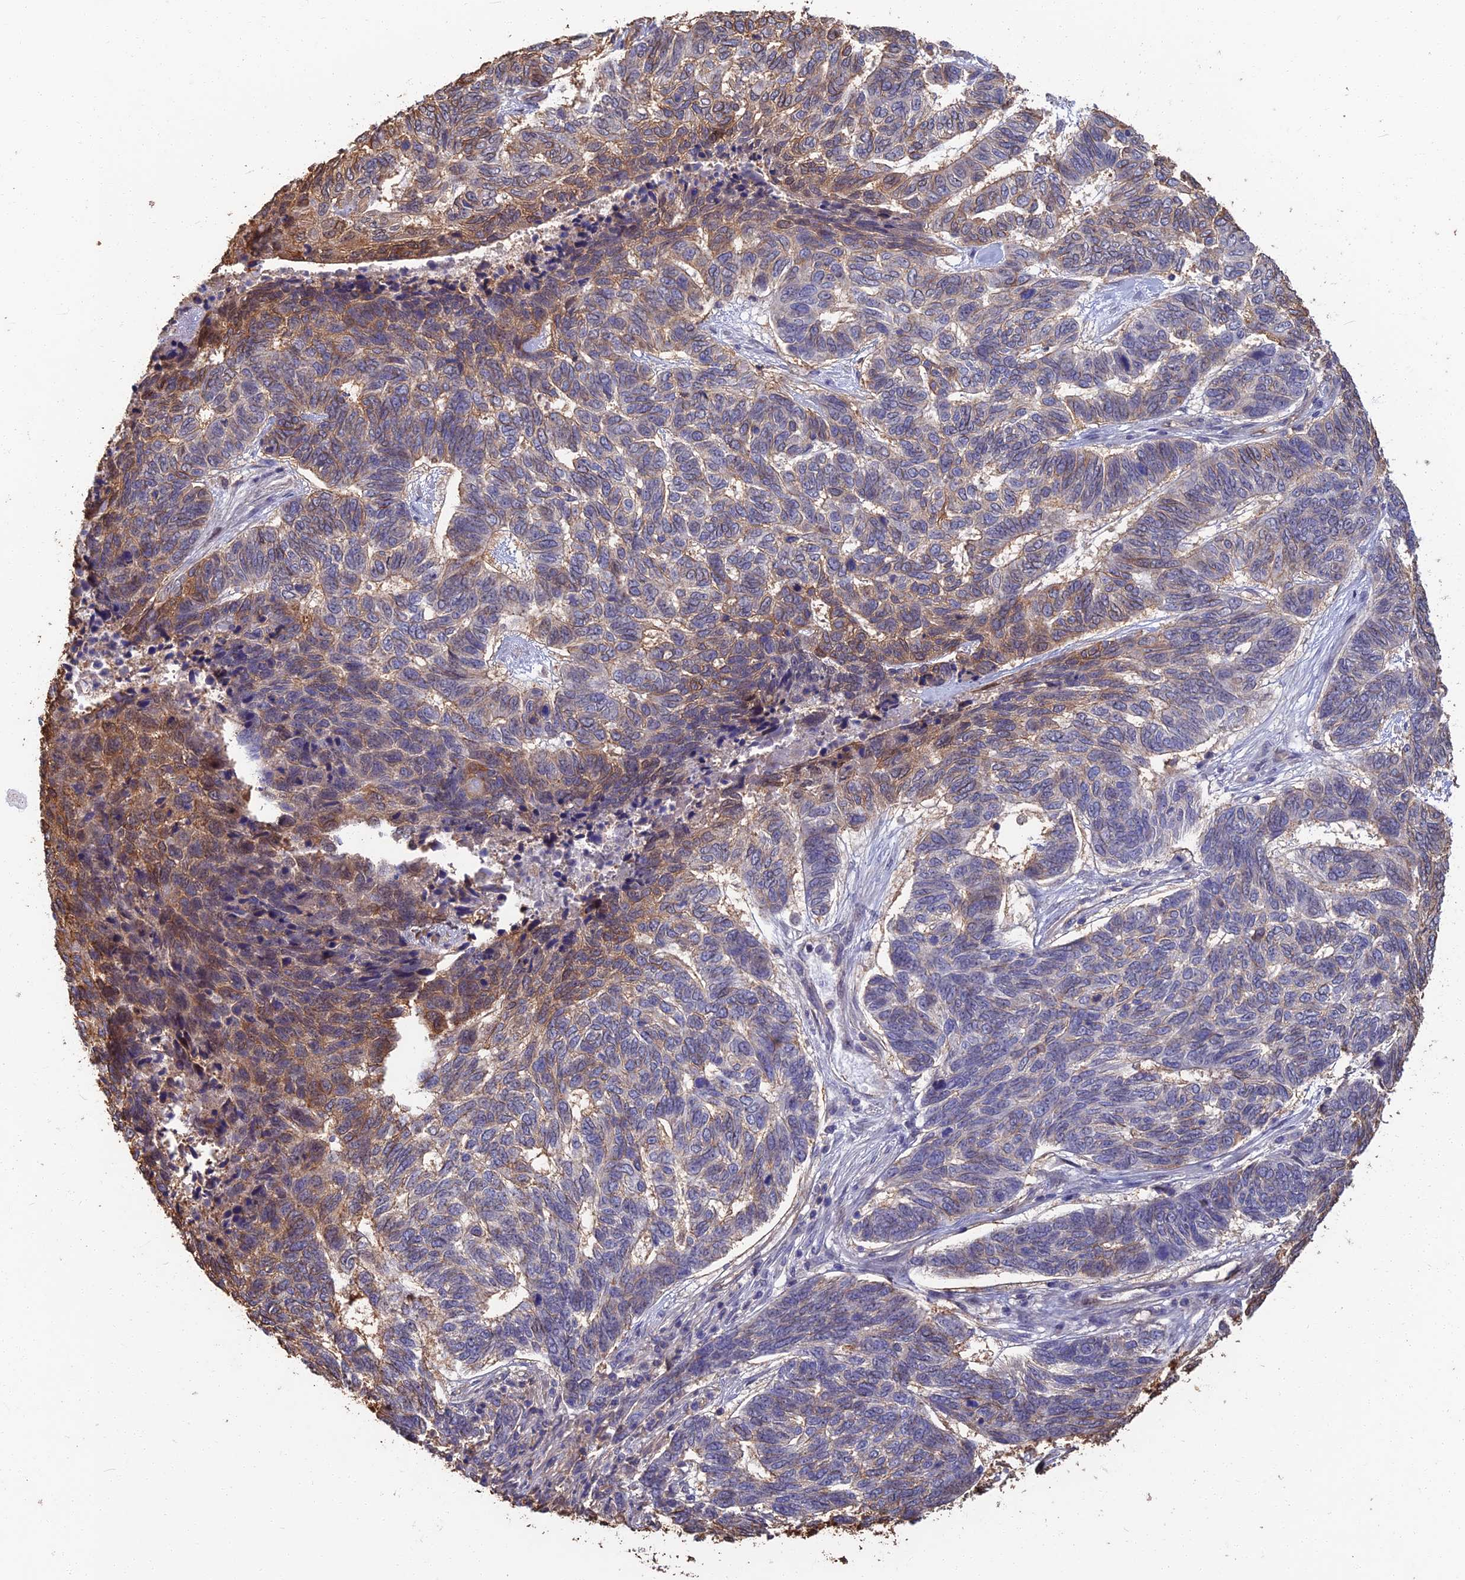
{"staining": {"intensity": "moderate", "quantity": "<25%", "location": "cytoplasmic/membranous"}, "tissue": "skin cancer", "cell_type": "Tumor cells", "image_type": "cancer", "snomed": [{"axis": "morphology", "description": "Basal cell carcinoma"}, {"axis": "topography", "description": "Skin"}], "caption": "This is an image of immunohistochemistry staining of skin cancer, which shows moderate staining in the cytoplasmic/membranous of tumor cells.", "gene": "LRRN3", "patient": {"sex": "female", "age": 65}}